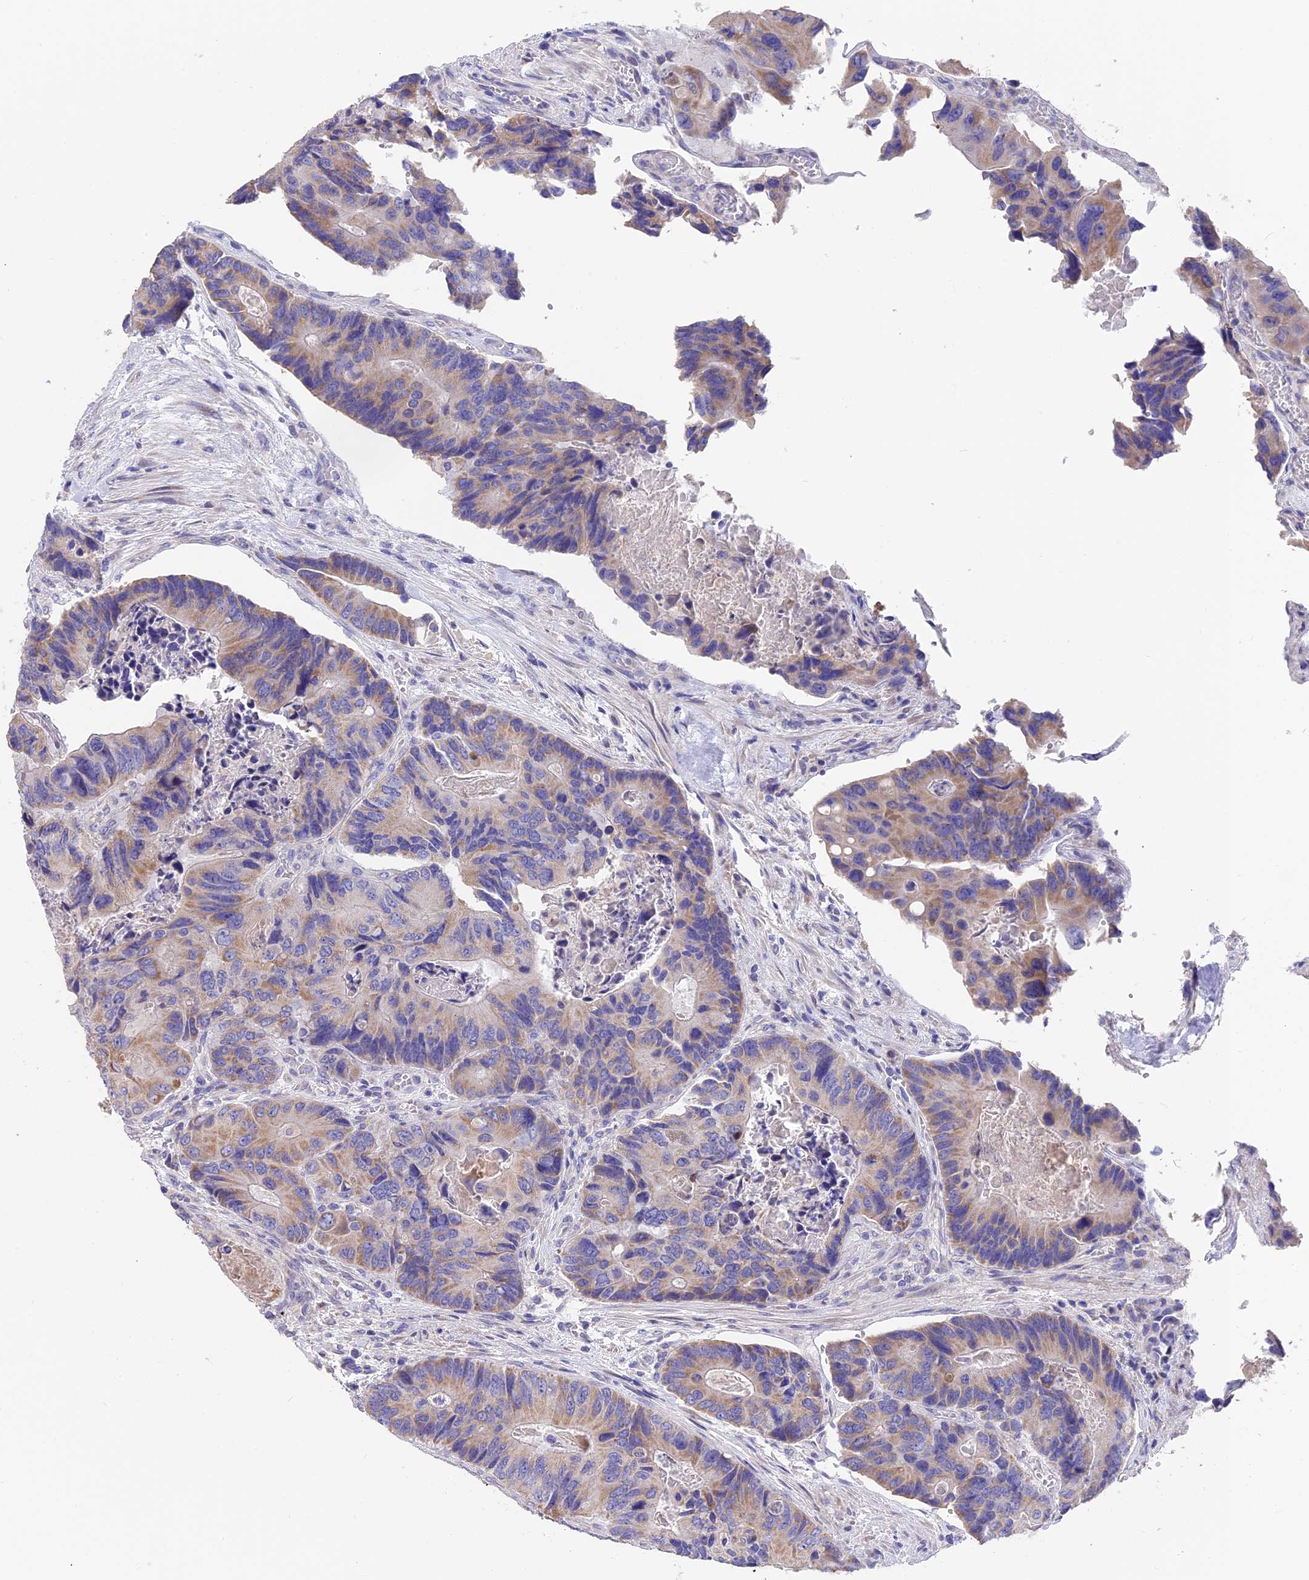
{"staining": {"intensity": "moderate", "quantity": "<25%", "location": "cytoplasmic/membranous"}, "tissue": "colorectal cancer", "cell_type": "Tumor cells", "image_type": "cancer", "snomed": [{"axis": "morphology", "description": "Adenocarcinoma, NOS"}, {"axis": "topography", "description": "Colon"}], "caption": "Adenocarcinoma (colorectal) stained with IHC exhibits moderate cytoplasmic/membranous staining in about <25% of tumor cells.", "gene": "CYP2U1", "patient": {"sex": "male", "age": 84}}